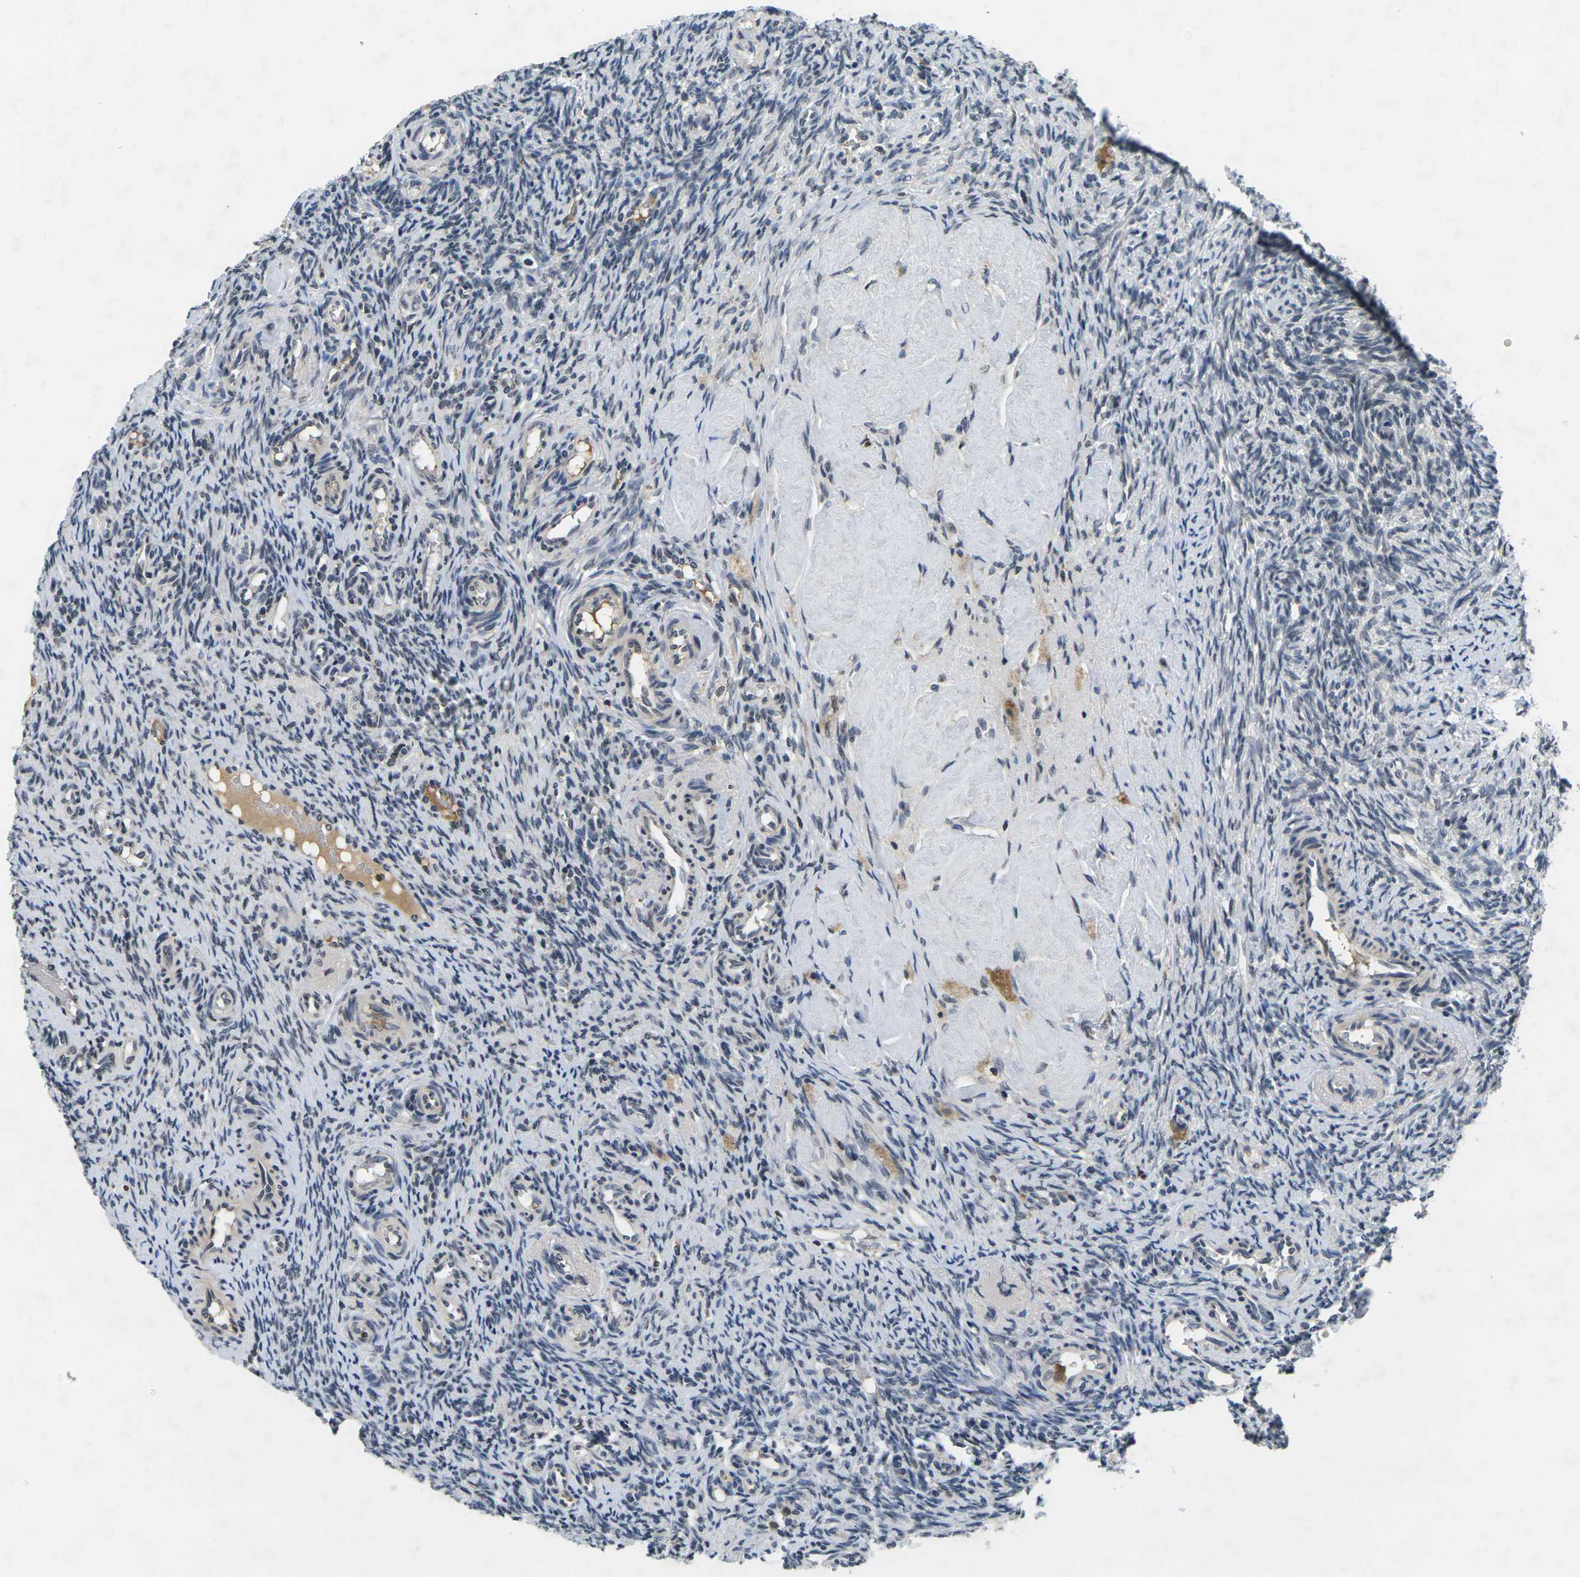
{"staining": {"intensity": "moderate", "quantity": "<25%", "location": "cytoplasmic/membranous,nuclear"}, "tissue": "ovary", "cell_type": "Ovarian stroma cells", "image_type": "normal", "snomed": [{"axis": "morphology", "description": "Normal tissue, NOS"}, {"axis": "topography", "description": "Ovary"}], "caption": "IHC staining of unremarkable ovary, which exhibits low levels of moderate cytoplasmic/membranous,nuclear expression in about <25% of ovarian stroma cells indicating moderate cytoplasmic/membranous,nuclear protein staining. The staining was performed using DAB (brown) for protein detection and nuclei were counterstained in hematoxylin (blue).", "gene": "C1QC", "patient": {"sex": "female", "age": 41}}